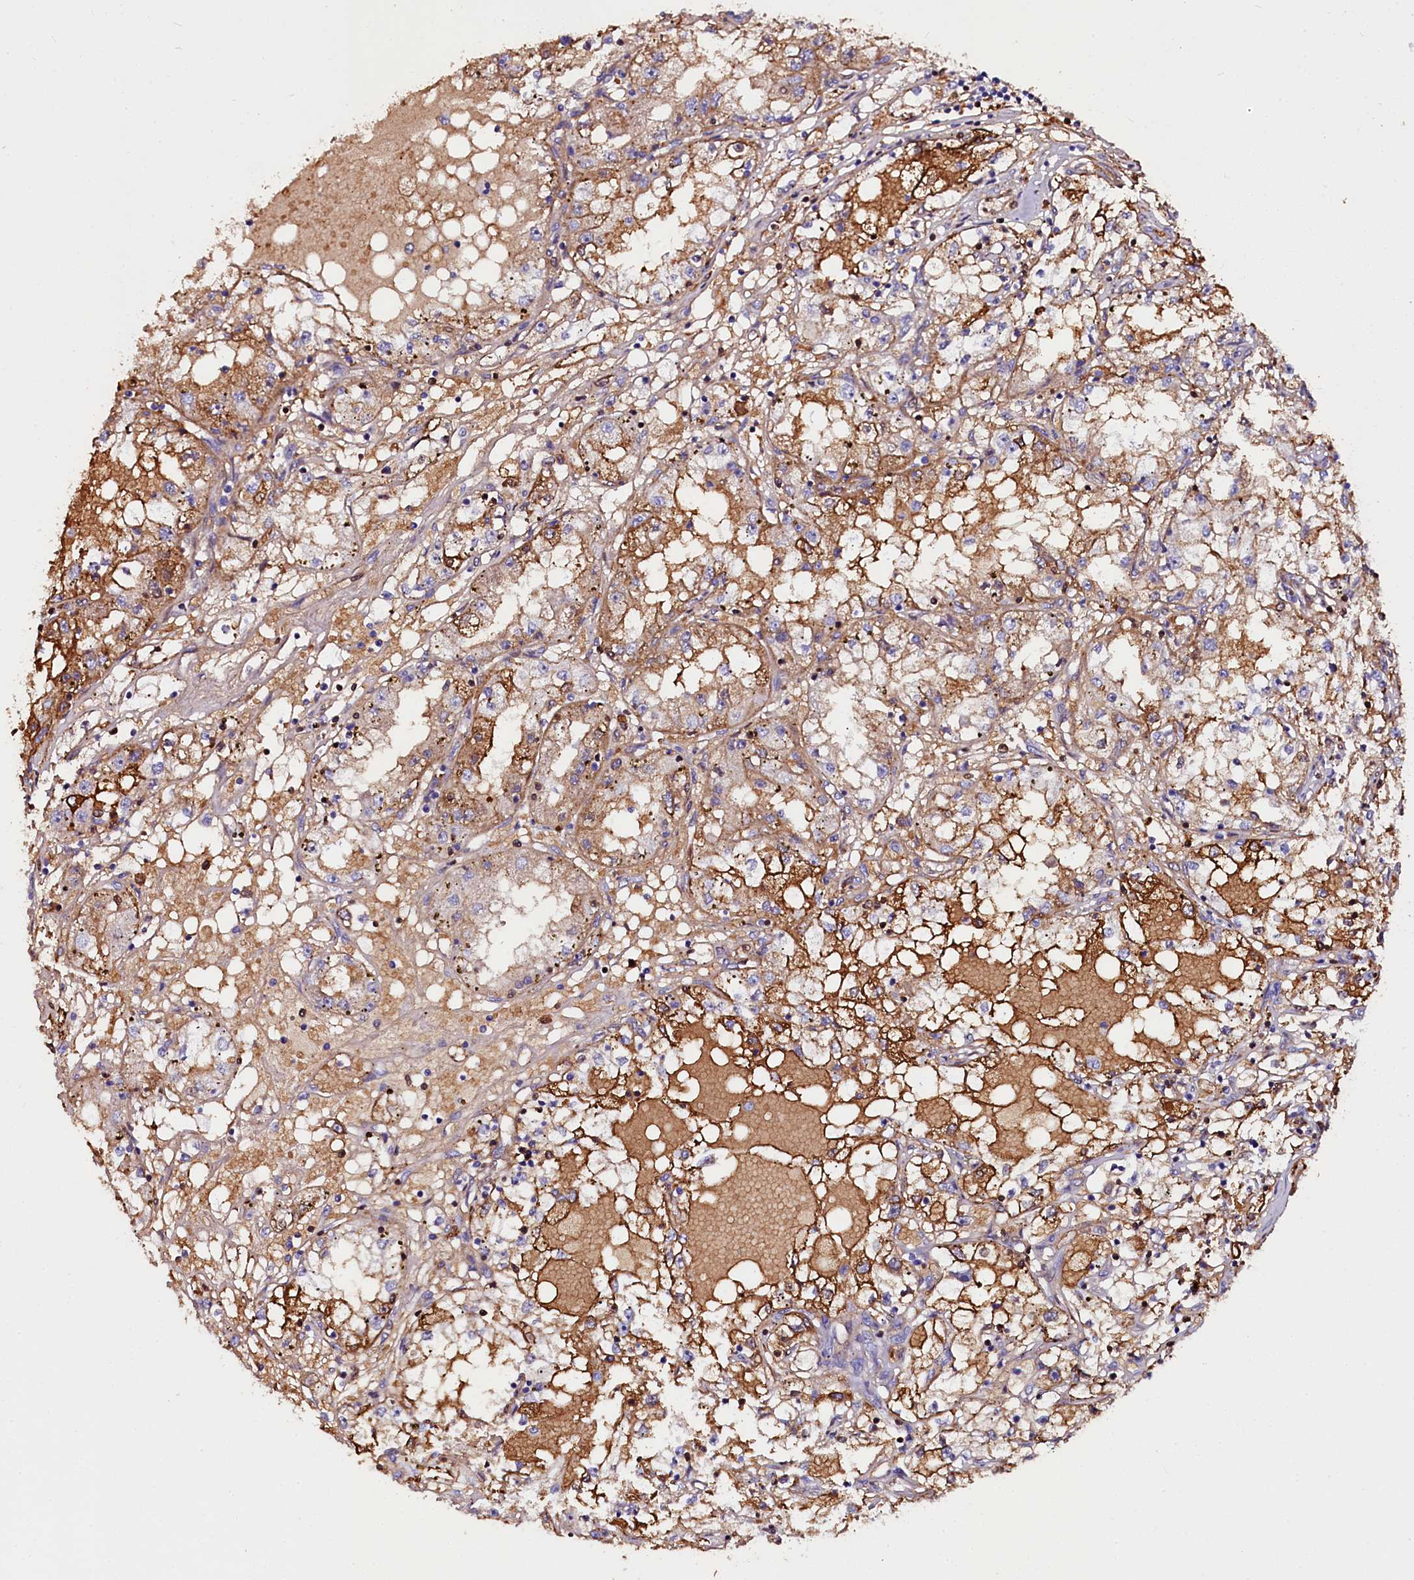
{"staining": {"intensity": "moderate", "quantity": "25%-75%", "location": "cytoplasmic/membranous"}, "tissue": "renal cancer", "cell_type": "Tumor cells", "image_type": "cancer", "snomed": [{"axis": "morphology", "description": "Adenocarcinoma, NOS"}, {"axis": "topography", "description": "Kidney"}], "caption": "The image exhibits staining of renal cancer, revealing moderate cytoplasmic/membranous protein positivity (brown color) within tumor cells.", "gene": "CTDSPL2", "patient": {"sex": "male", "age": 56}}